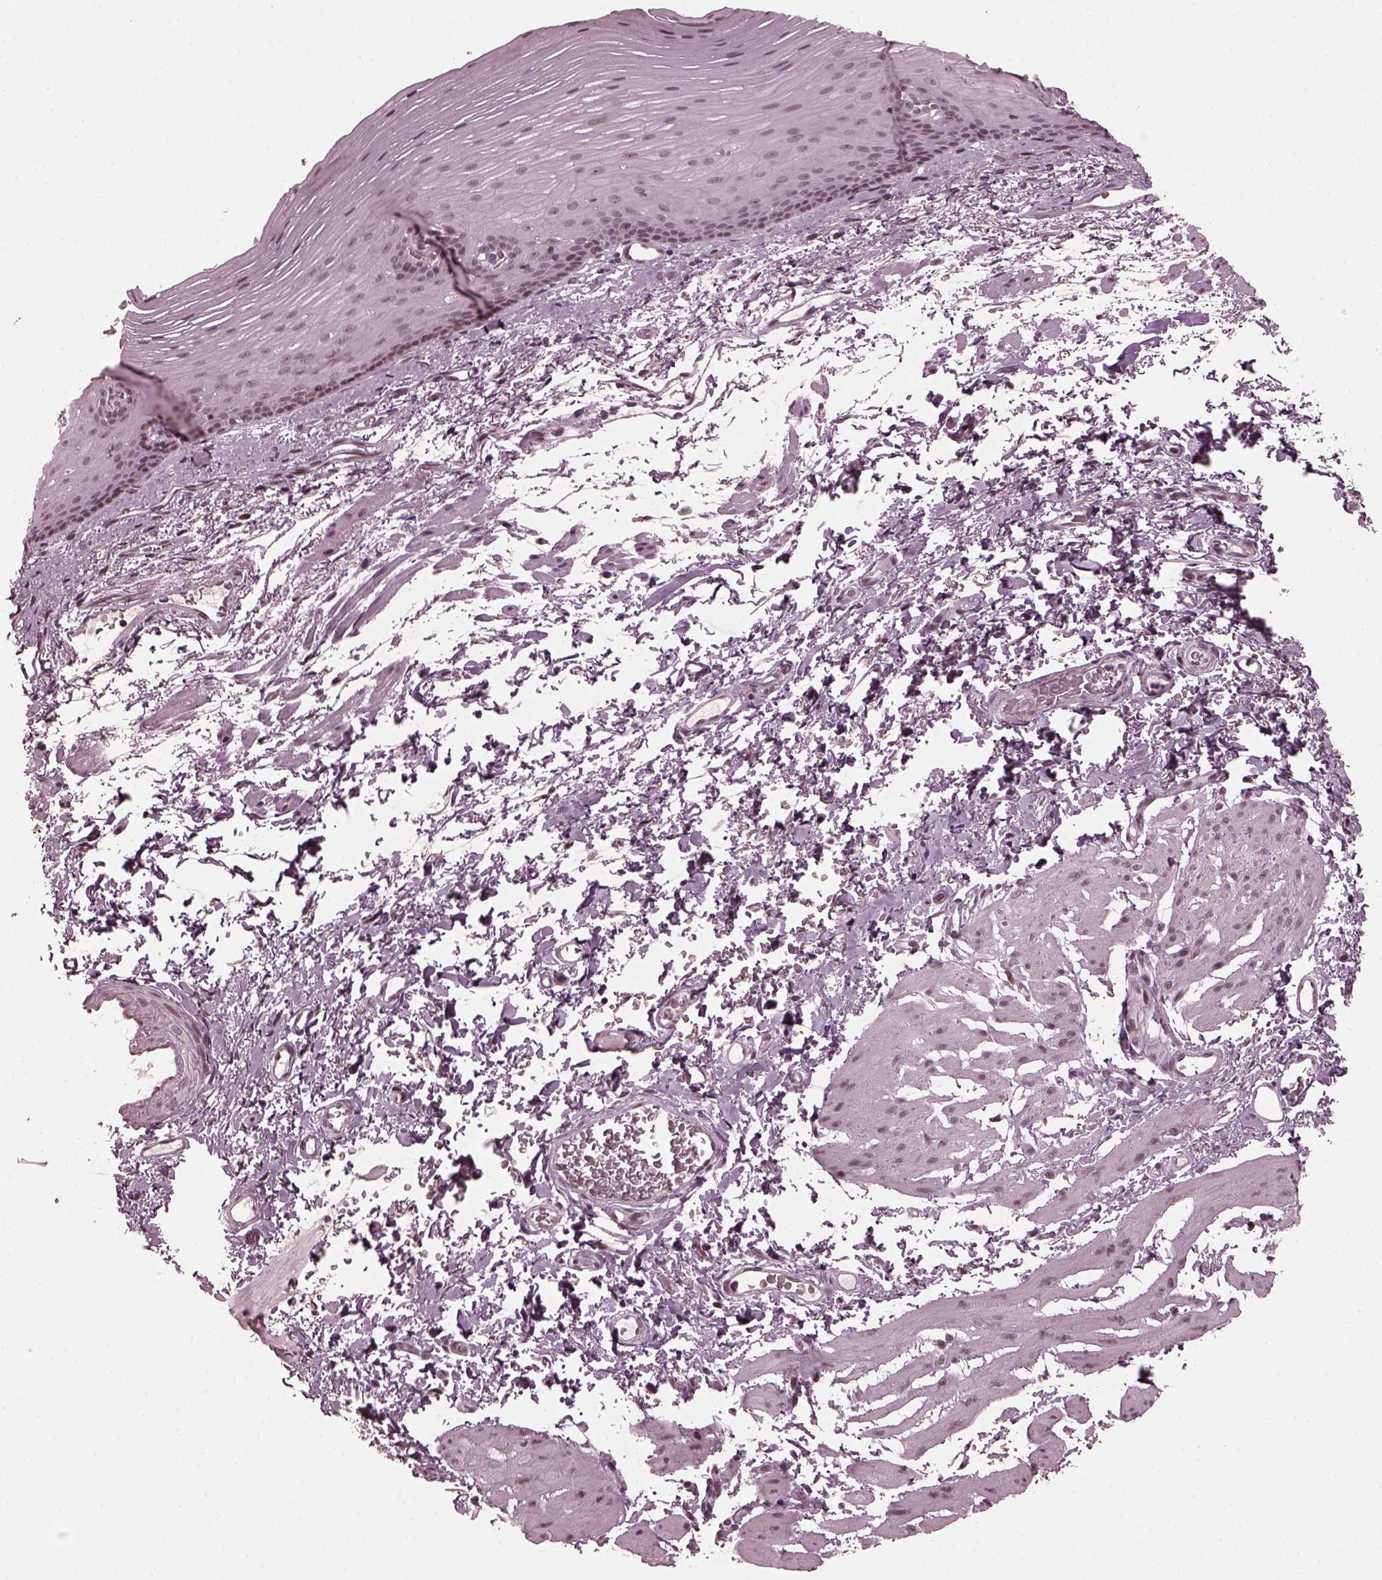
{"staining": {"intensity": "moderate", "quantity": "<25%", "location": "nuclear"}, "tissue": "esophagus", "cell_type": "Squamous epithelial cells", "image_type": "normal", "snomed": [{"axis": "morphology", "description": "Normal tissue, NOS"}, {"axis": "topography", "description": "Esophagus"}], "caption": "About <25% of squamous epithelial cells in unremarkable esophagus display moderate nuclear protein expression as visualized by brown immunohistochemical staining.", "gene": "TRIB3", "patient": {"sex": "male", "age": 76}}